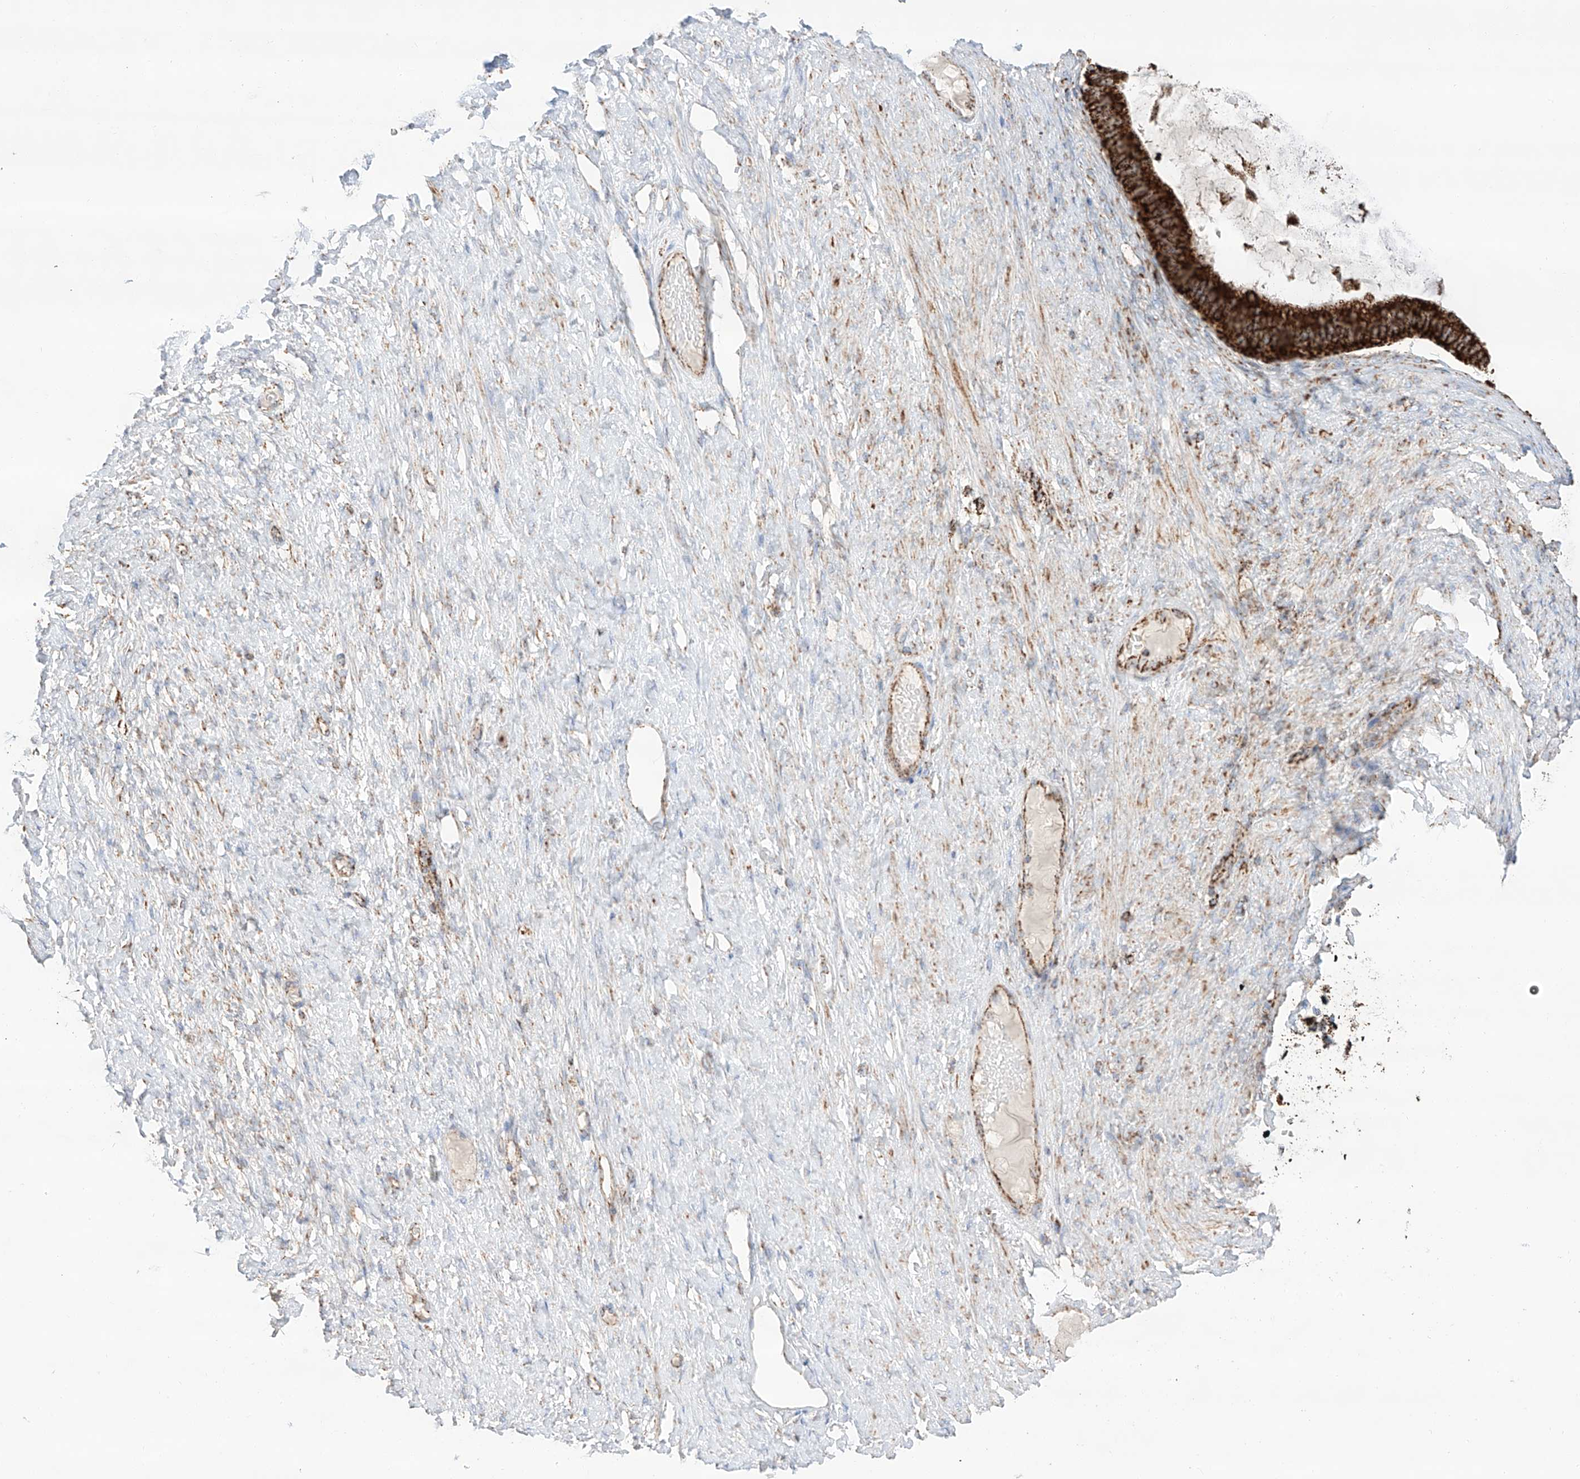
{"staining": {"intensity": "strong", "quantity": ">75%", "location": "cytoplasmic/membranous"}, "tissue": "ovarian cancer", "cell_type": "Tumor cells", "image_type": "cancer", "snomed": [{"axis": "morphology", "description": "Cystadenocarcinoma, mucinous, NOS"}, {"axis": "topography", "description": "Ovary"}], "caption": "The image shows staining of ovarian mucinous cystadenocarcinoma, revealing strong cytoplasmic/membranous protein staining (brown color) within tumor cells.", "gene": "TTC27", "patient": {"sex": "female", "age": 61}}